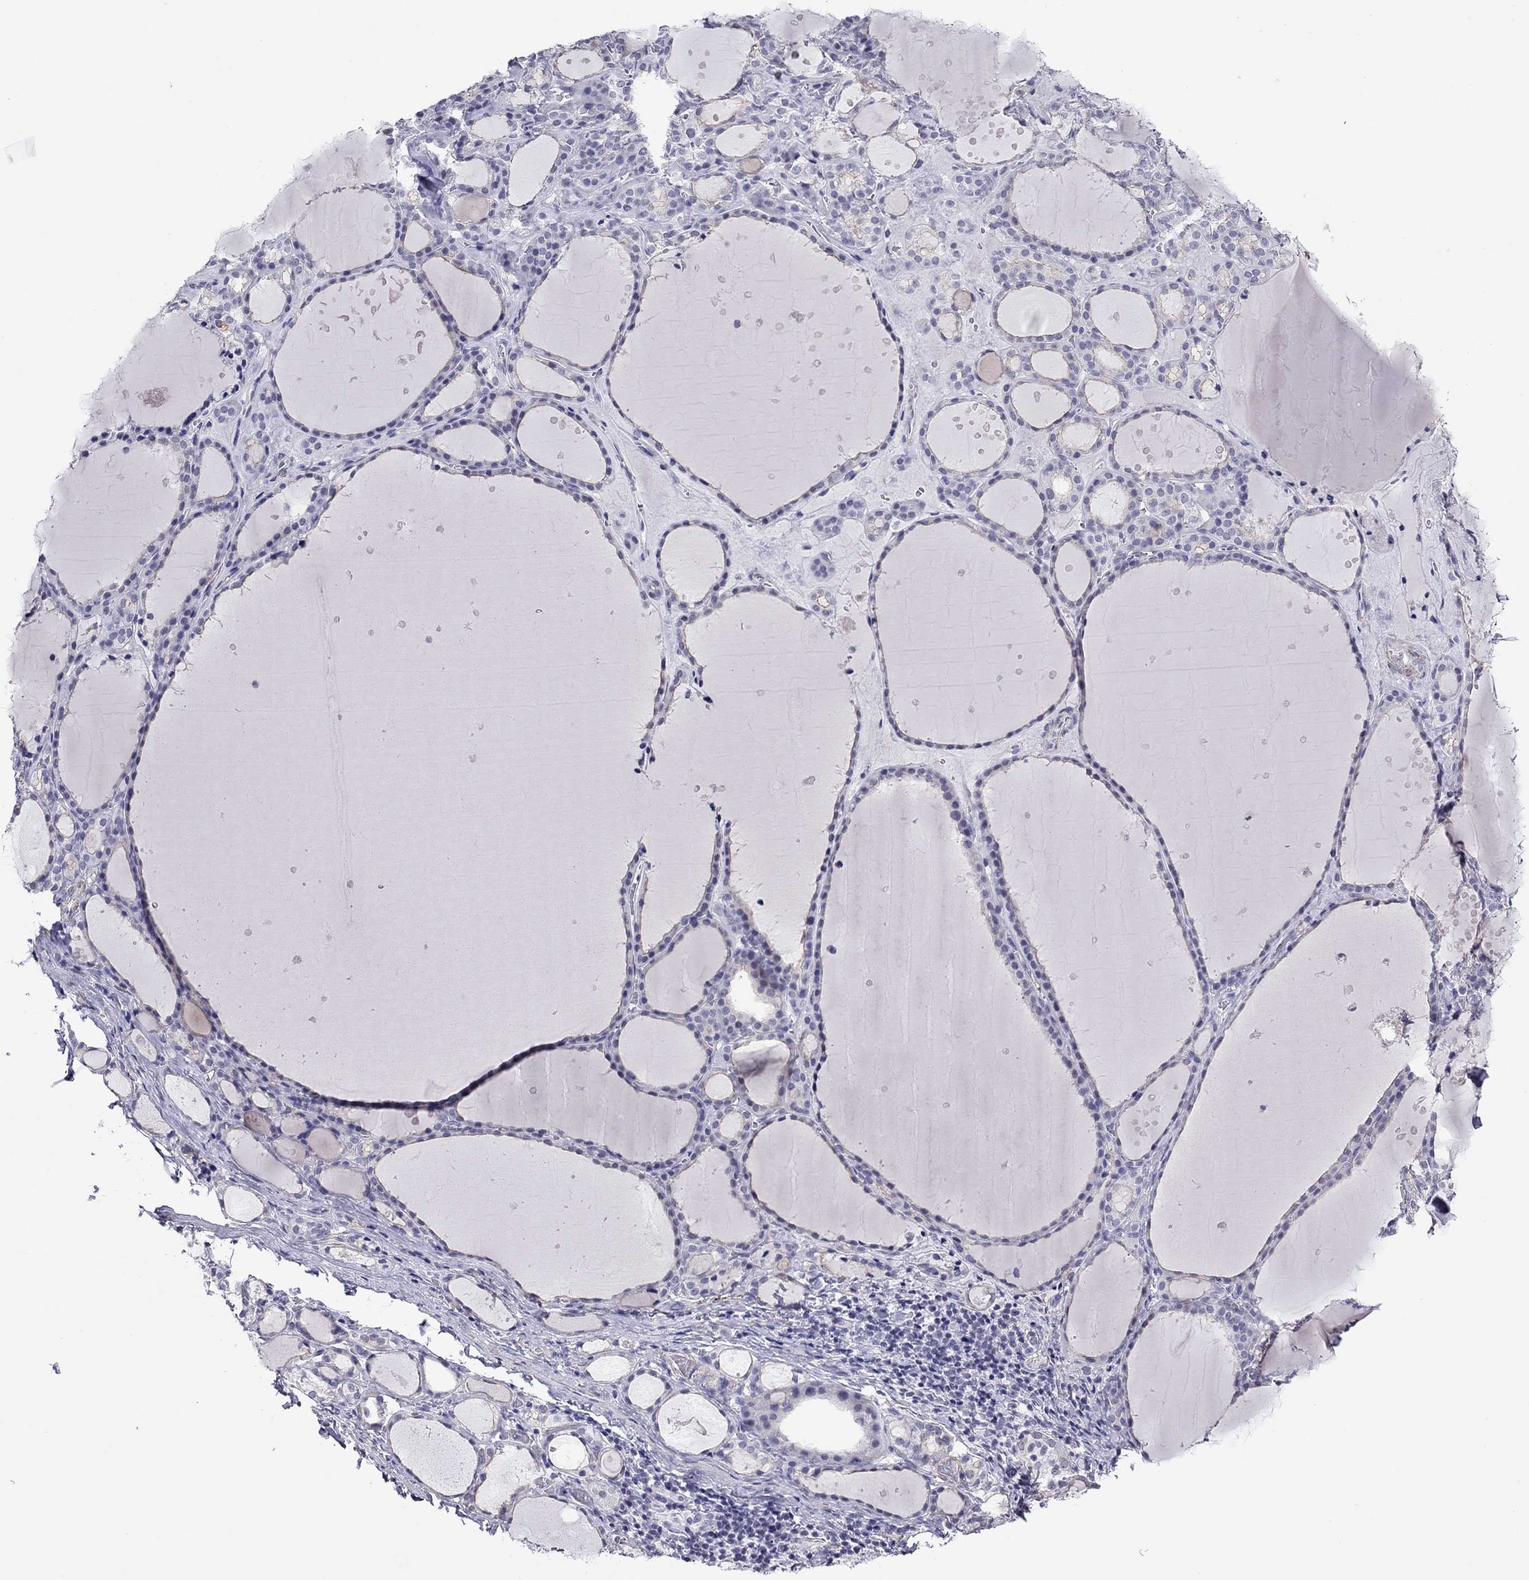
{"staining": {"intensity": "negative", "quantity": "none", "location": "none"}, "tissue": "thyroid gland", "cell_type": "Glandular cells", "image_type": "normal", "snomed": [{"axis": "morphology", "description": "Normal tissue, NOS"}, {"axis": "topography", "description": "Thyroid gland"}], "caption": "Histopathology image shows no significant protein positivity in glandular cells of normal thyroid gland.", "gene": "MYMX", "patient": {"sex": "male", "age": 68}}